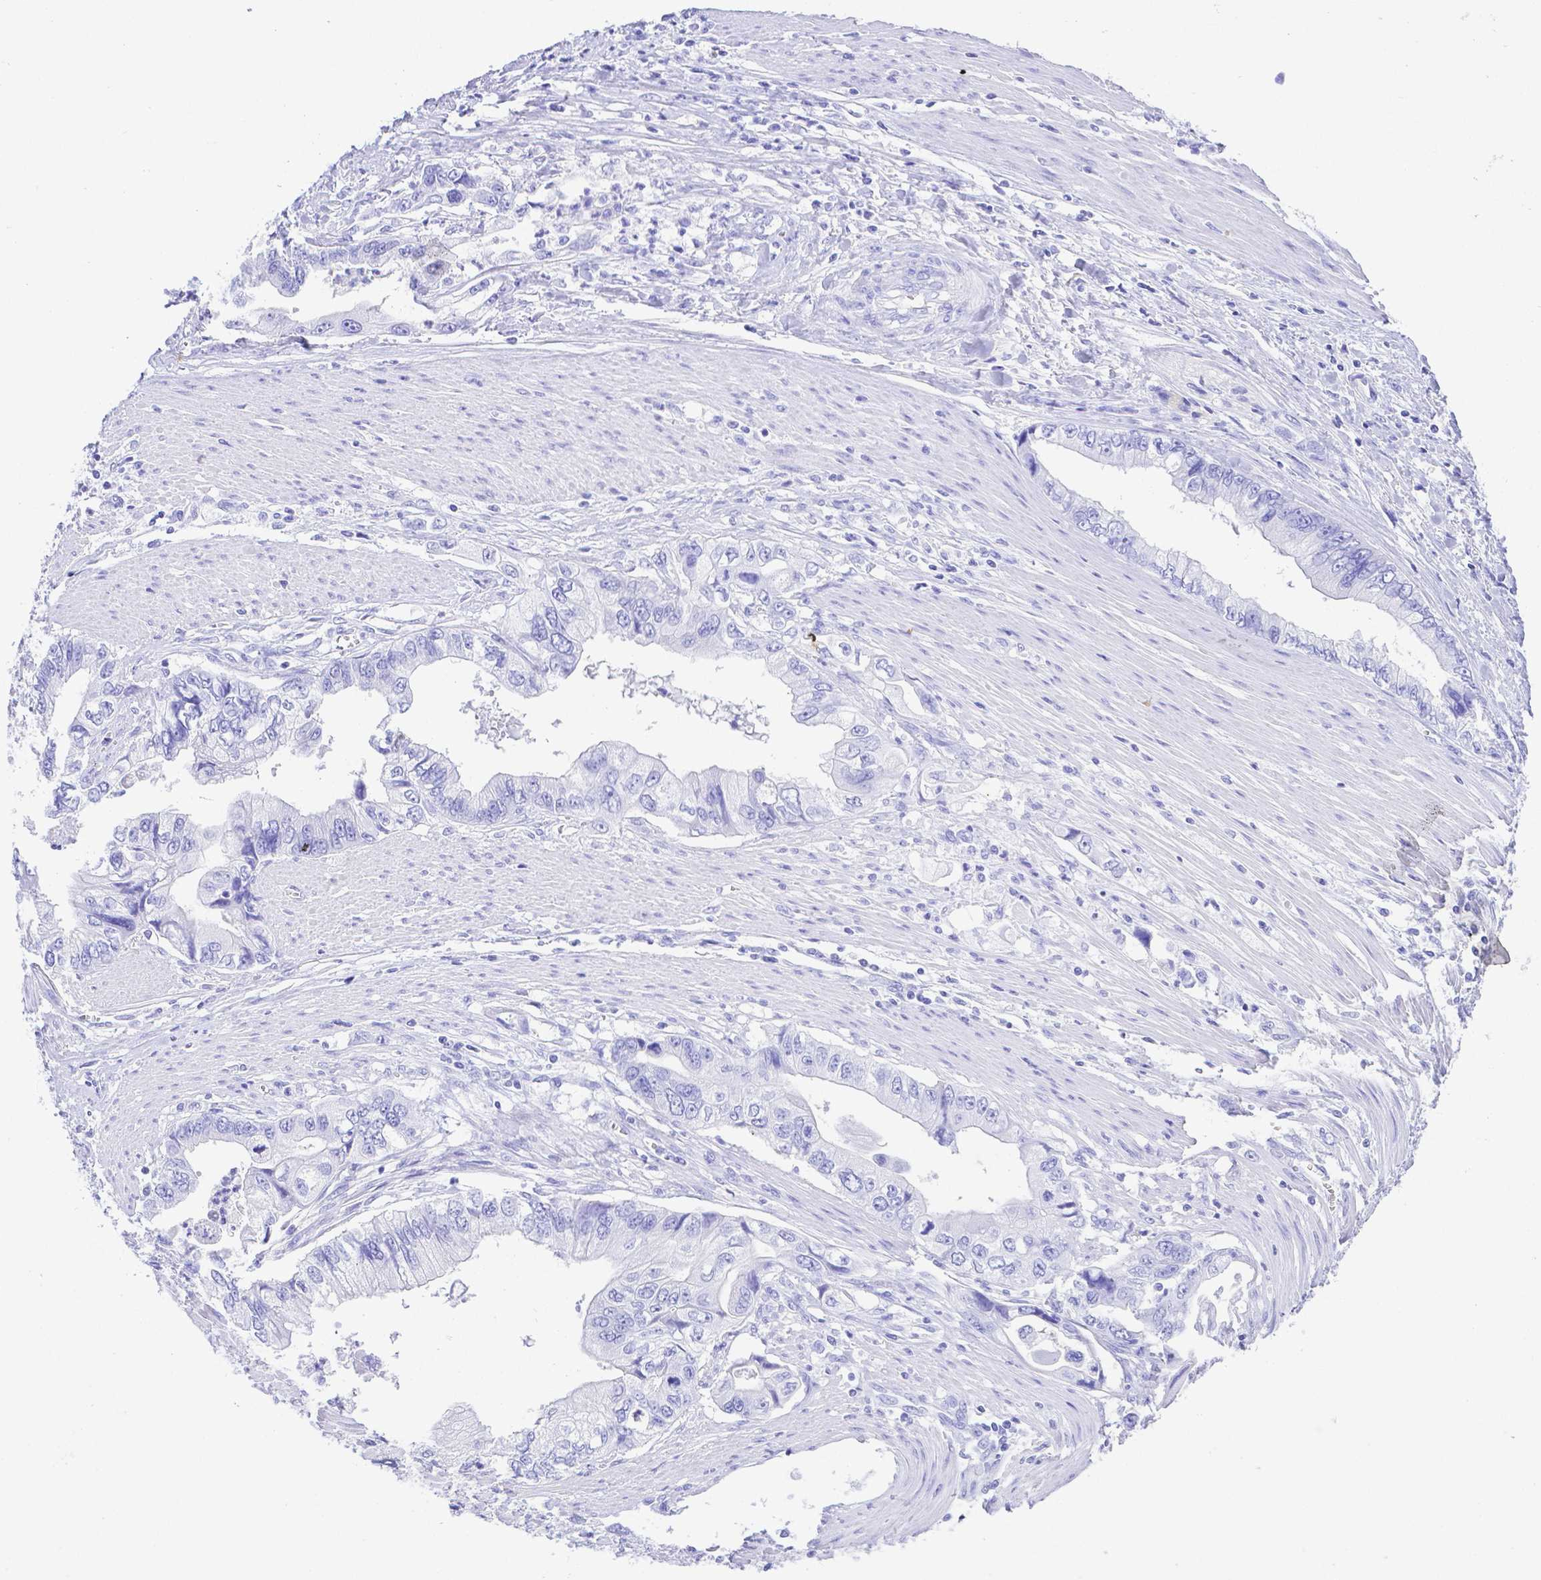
{"staining": {"intensity": "negative", "quantity": "none", "location": "none"}, "tissue": "stomach cancer", "cell_type": "Tumor cells", "image_type": "cancer", "snomed": [{"axis": "morphology", "description": "Adenocarcinoma, NOS"}, {"axis": "topography", "description": "Pancreas"}, {"axis": "topography", "description": "Stomach, upper"}], "caption": "Immunohistochemistry (IHC) micrograph of human stomach adenocarcinoma stained for a protein (brown), which exhibits no expression in tumor cells. (DAB (3,3'-diaminobenzidine) immunohistochemistry (IHC), high magnification).", "gene": "SMR3A", "patient": {"sex": "male", "age": 77}}